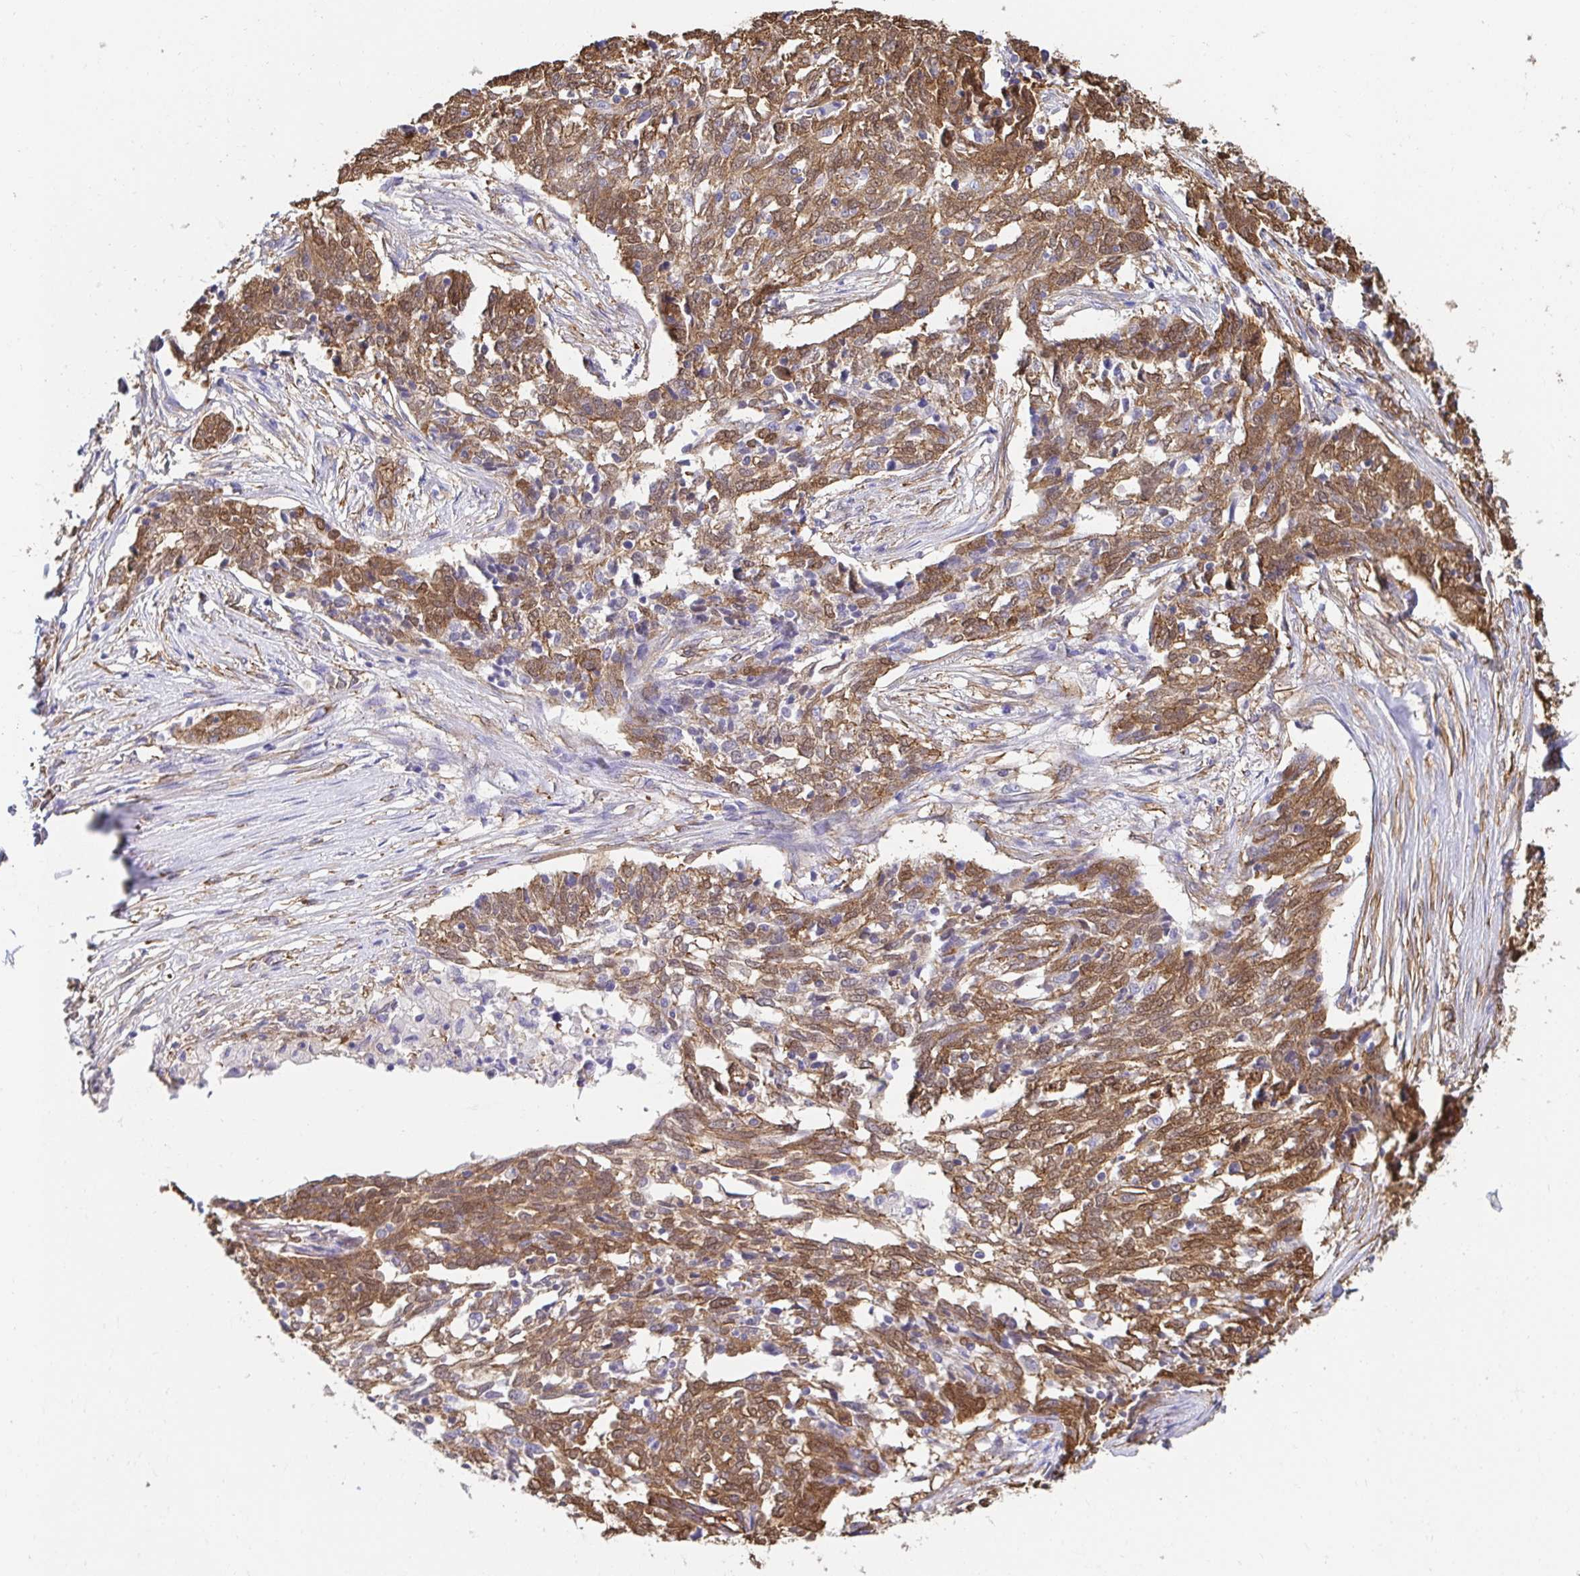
{"staining": {"intensity": "moderate", "quantity": ">75%", "location": "cytoplasmic/membranous"}, "tissue": "ovarian cancer", "cell_type": "Tumor cells", "image_type": "cancer", "snomed": [{"axis": "morphology", "description": "Cystadenocarcinoma, serous, NOS"}, {"axis": "topography", "description": "Ovary"}], "caption": "Approximately >75% of tumor cells in ovarian cancer (serous cystadenocarcinoma) exhibit moderate cytoplasmic/membranous protein positivity as visualized by brown immunohistochemical staining.", "gene": "CTTN", "patient": {"sex": "female", "age": 67}}